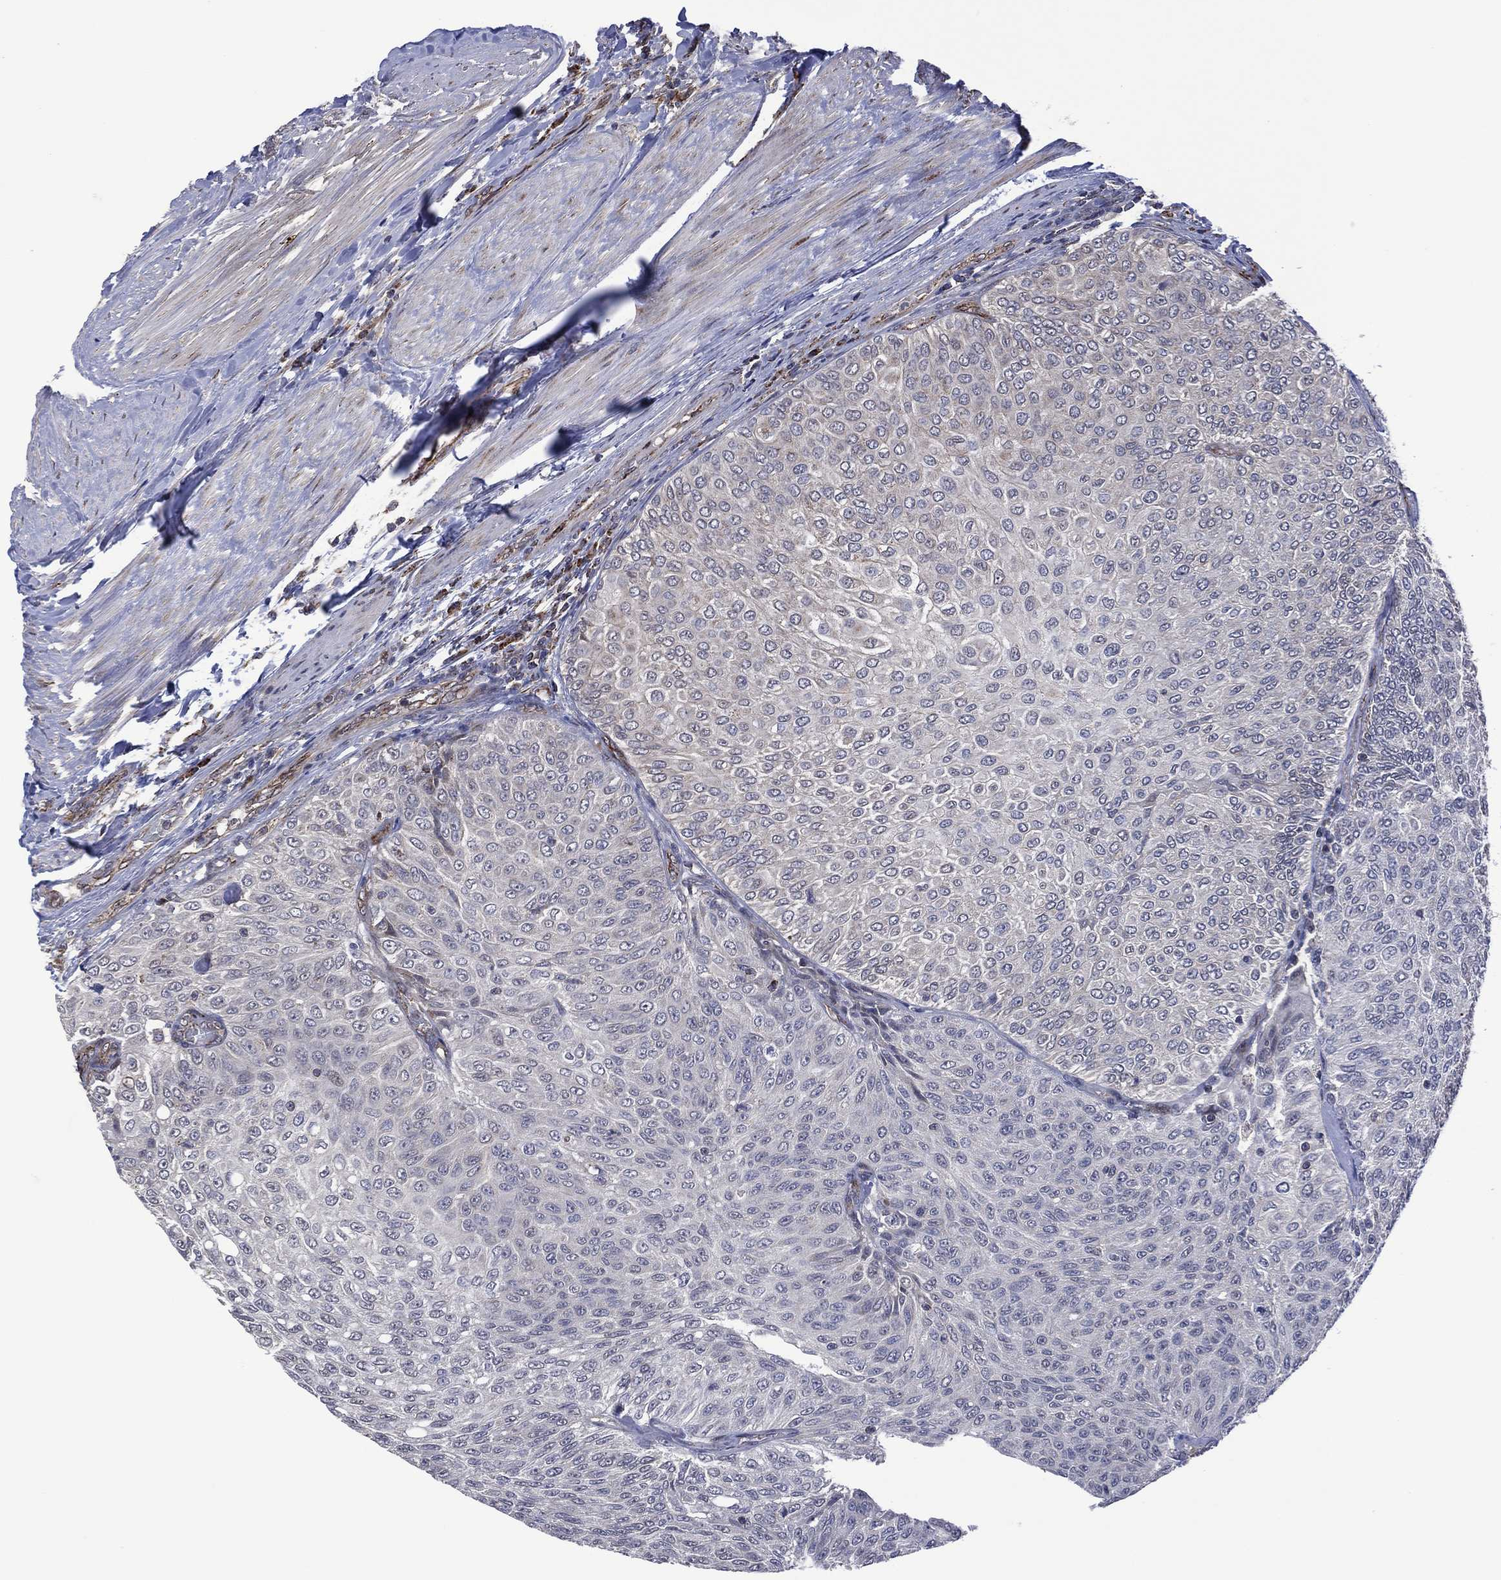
{"staining": {"intensity": "negative", "quantity": "none", "location": "none"}, "tissue": "urothelial cancer", "cell_type": "Tumor cells", "image_type": "cancer", "snomed": [{"axis": "morphology", "description": "Urothelial carcinoma, Low grade"}, {"axis": "topography", "description": "Ureter, NOS"}, {"axis": "topography", "description": "Urinary bladder"}], "caption": "Immunohistochemistry histopathology image of human urothelial carcinoma (low-grade) stained for a protein (brown), which reveals no expression in tumor cells. (DAB (3,3'-diaminobenzidine) immunohistochemistry with hematoxylin counter stain).", "gene": "HTD2", "patient": {"sex": "male", "age": 78}}